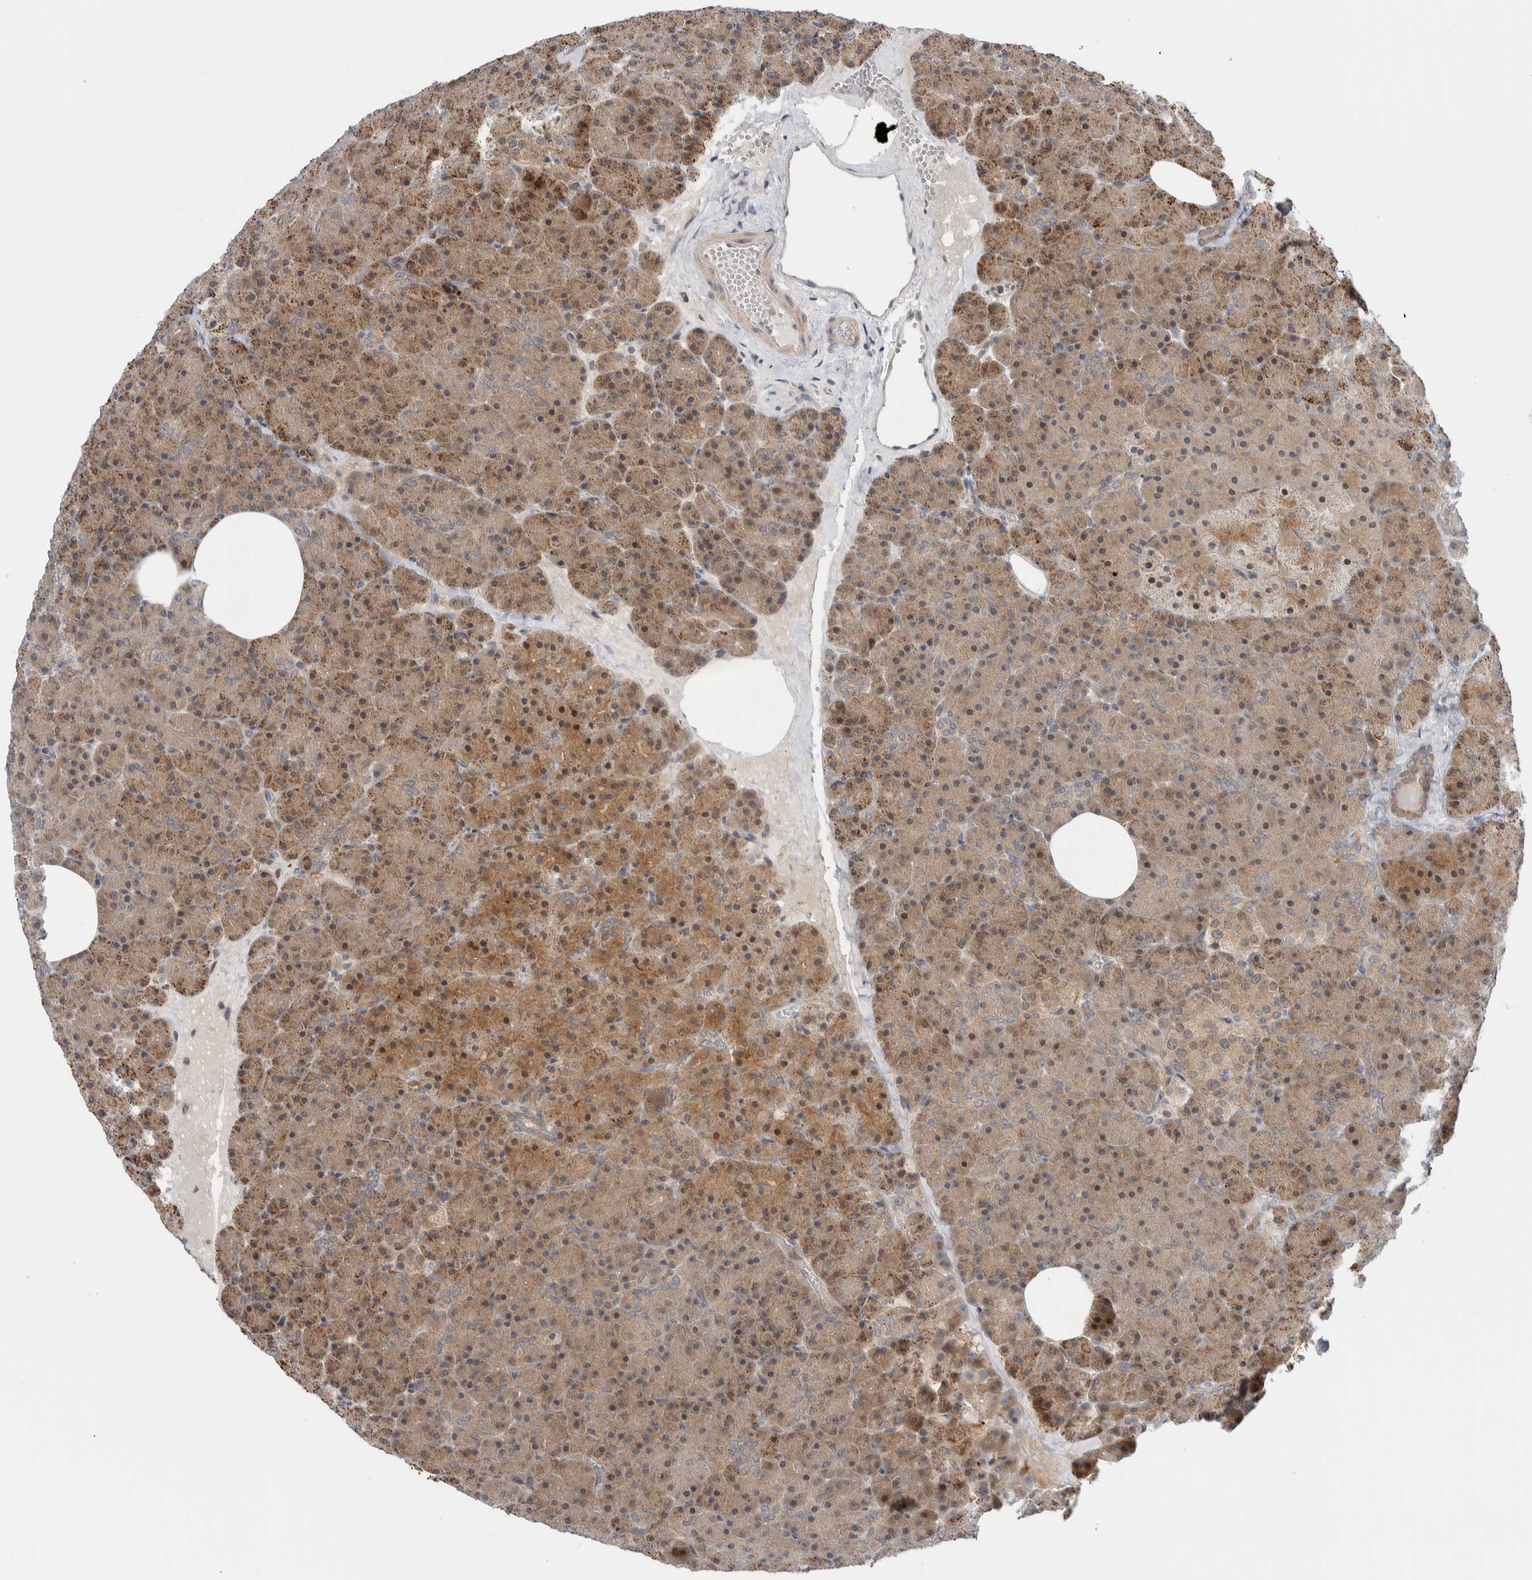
{"staining": {"intensity": "moderate", "quantity": ">75%", "location": "cytoplasmic/membranous,nuclear"}, "tissue": "pancreas", "cell_type": "Exocrine glandular cells", "image_type": "normal", "snomed": [{"axis": "morphology", "description": "Normal tissue, NOS"}, {"axis": "morphology", "description": "Carcinoid, malignant, NOS"}, {"axis": "topography", "description": "Pancreas"}], "caption": "Pancreas stained with DAB immunohistochemistry (IHC) reveals medium levels of moderate cytoplasmic/membranous,nuclear positivity in approximately >75% of exocrine glandular cells.", "gene": "NCR3LG1", "patient": {"sex": "female", "age": 35}}